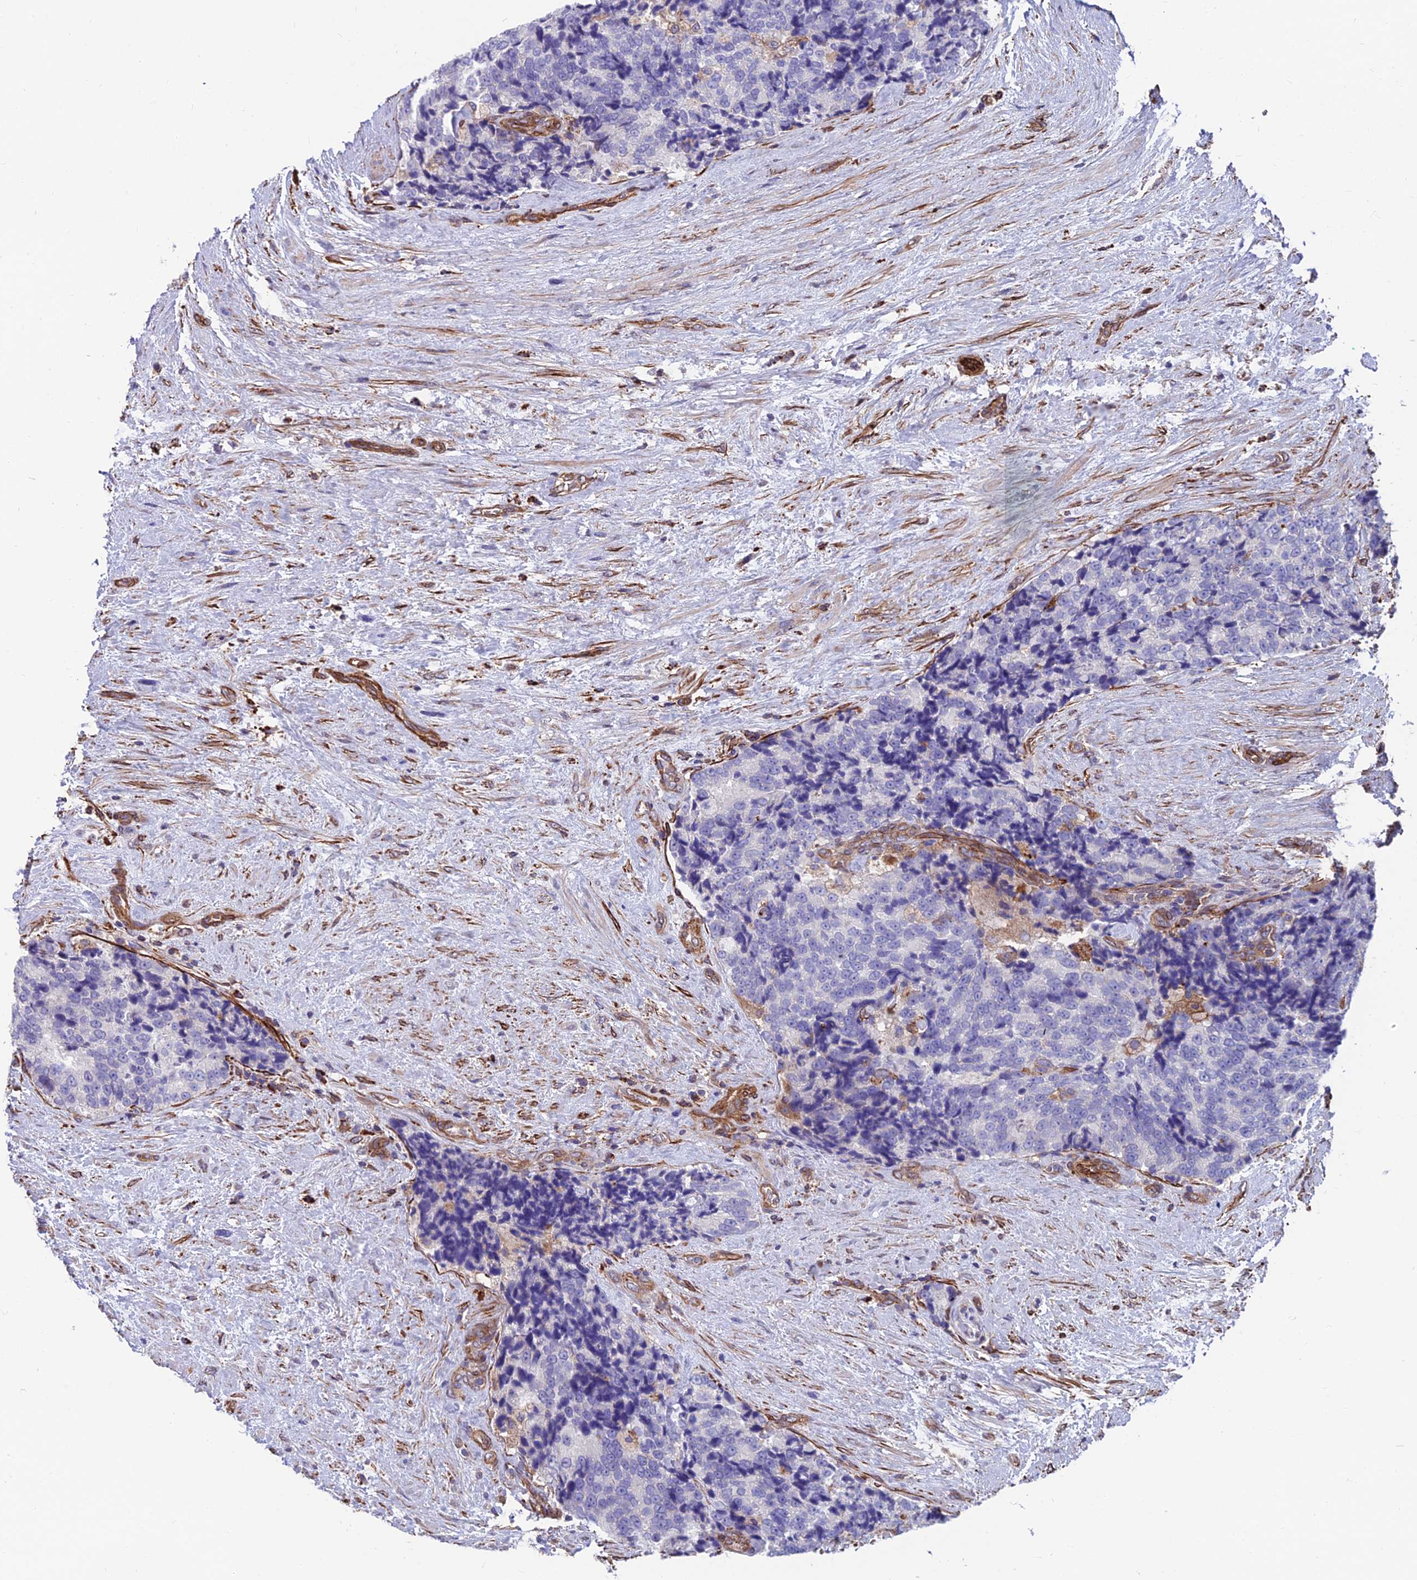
{"staining": {"intensity": "negative", "quantity": "none", "location": "none"}, "tissue": "prostate cancer", "cell_type": "Tumor cells", "image_type": "cancer", "snomed": [{"axis": "morphology", "description": "Adenocarcinoma, High grade"}, {"axis": "topography", "description": "Prostate"}], "caption": "DAB immunohistochemical staining of prostate adenocarcinoma (high-grade) displays no significant positivity in tumor cells.", "gene": "RTN4RL1", "patient": {"sex": "male", "age": 70}}